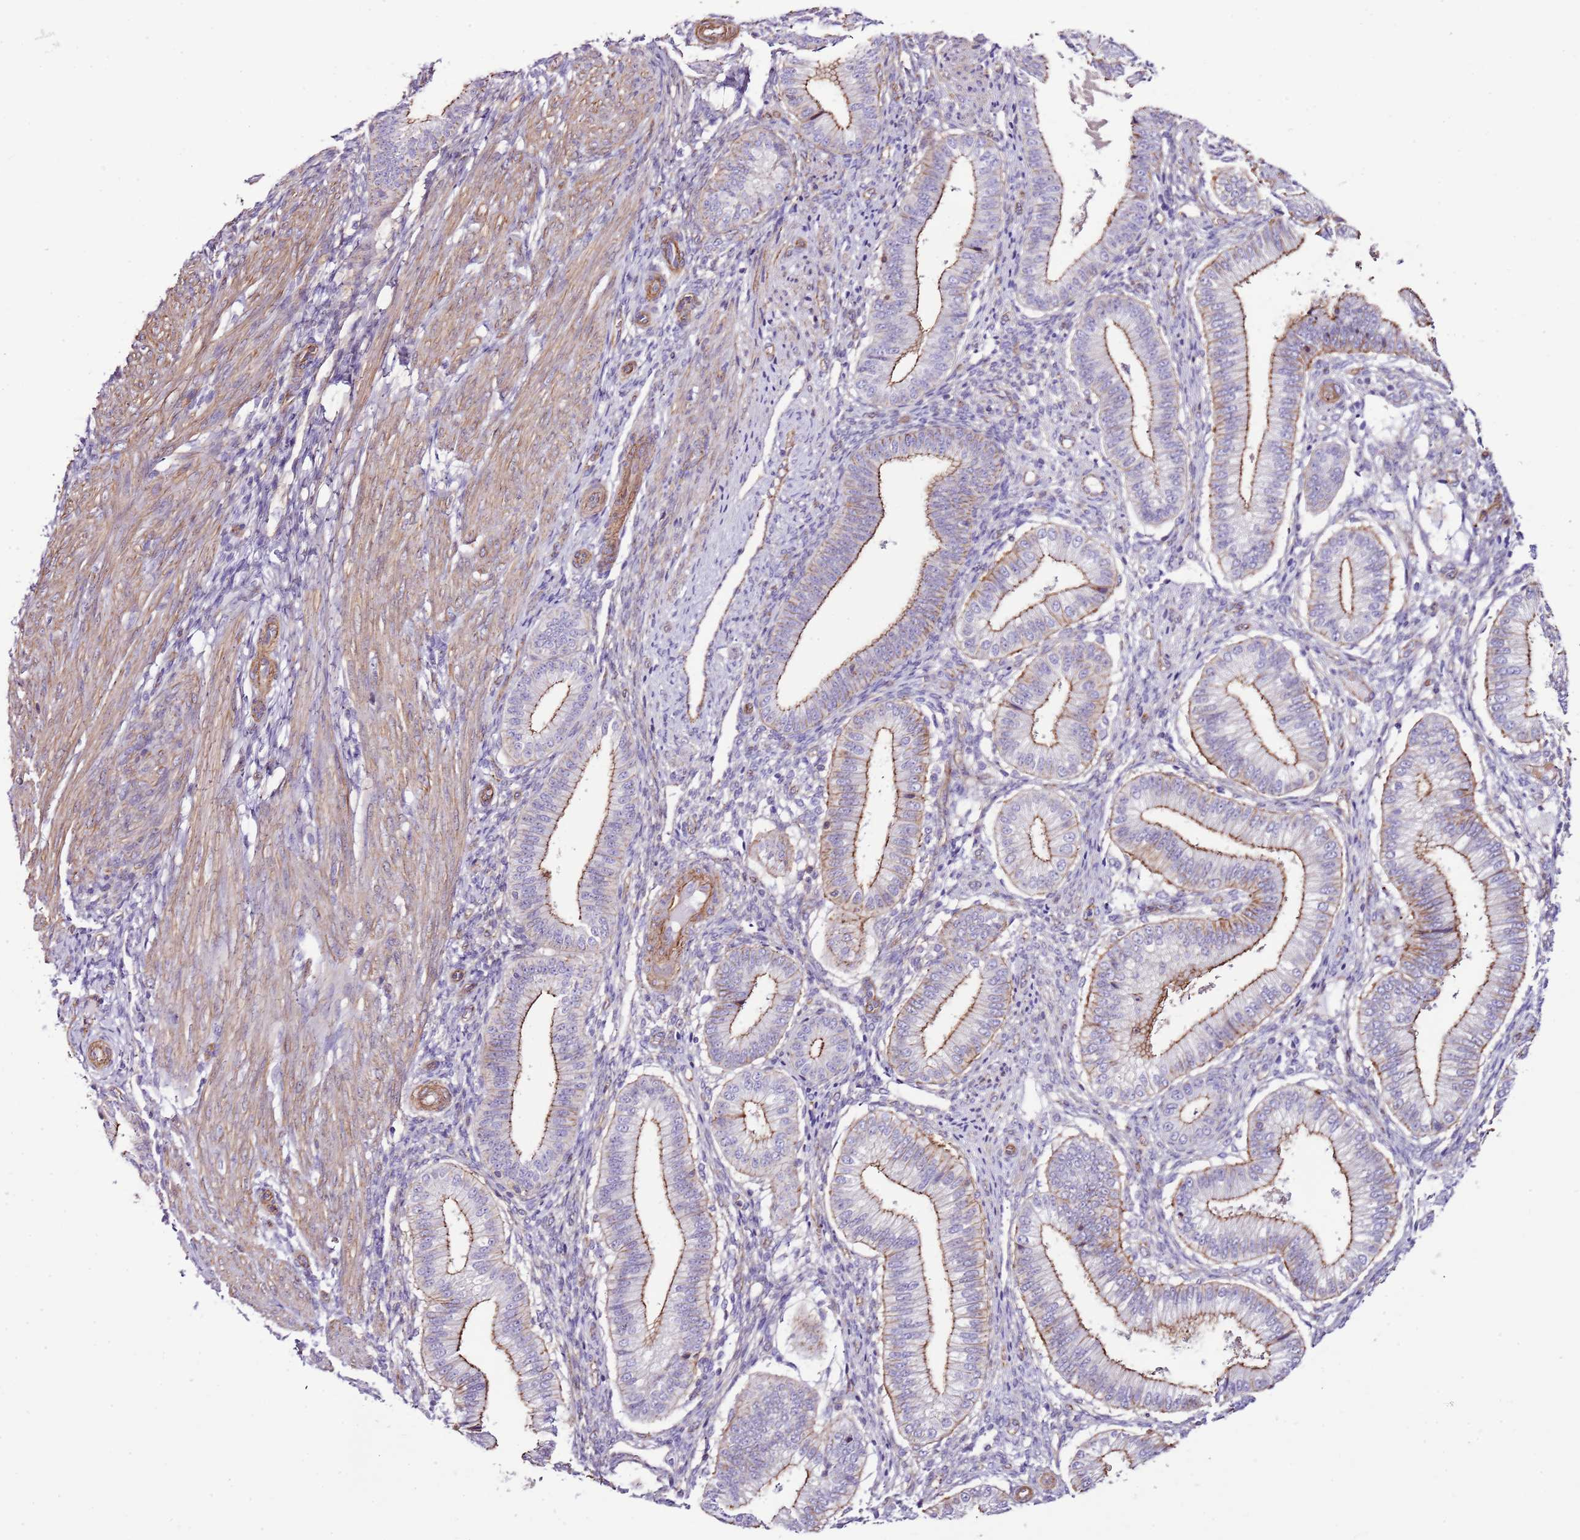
{"staining": {"intensity": "negative", "quantity": "none", "location": "none"}, "tissue": "endometrium", "cell_type": "Cells in endometrial stroma", "image_type": "normal", "snomed": [{"axis": "morphology", "description": "Normal tissue, NOS"}, {"axis": "topography", "description": "Endometrium"}], "caption": "Protein analysis of normal endometrium displays no significant staining in cells in endometrial stroma.", "gene": "GFRAL", "patient": {"sex": "female", "age": 39}}